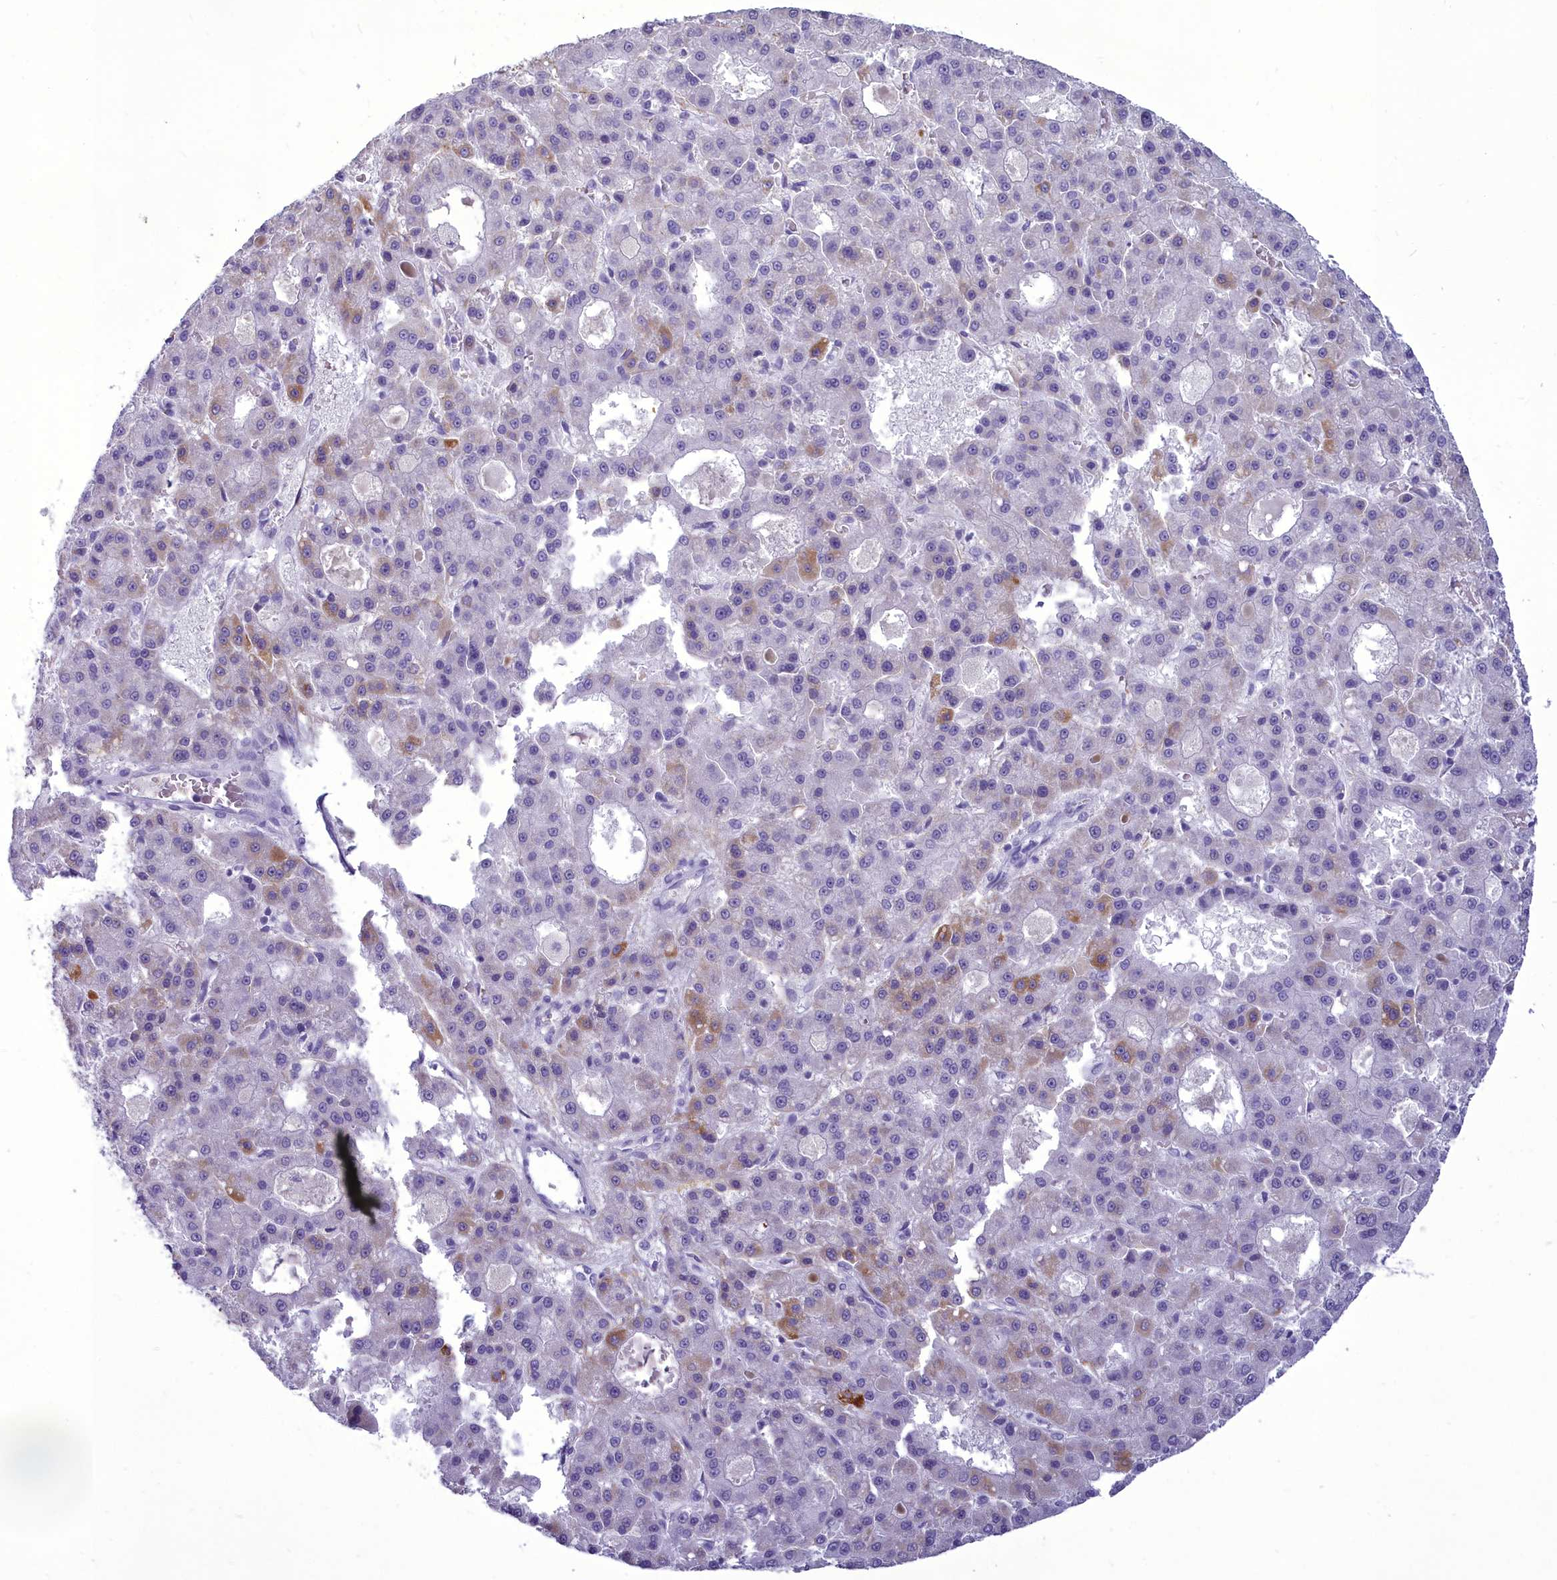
{"staining": {"intensity": "negative", "quantity": "none", "location": "none"}, "tissue": "liver cancer", "cell_type": "Tumor cells", "image_type": "cancer", "snomed": [{"axis": "morphology", "description": "Carcinoma, Hepatocellular, NOS"}, {"axis": "topography", "description": "Liver"}], "caption": "Immunohistochemical staining of human hepatocellular carcinoma (liver) reveals no significant staining in tumor cells. Brightfield microscopy of immunohistochemistry (IHC) stained with DAB (brown) and hematoxylin (blue), captured at high magnification.", "gene": "OSTN", "patient": {"sex": "male", "age": 70}}